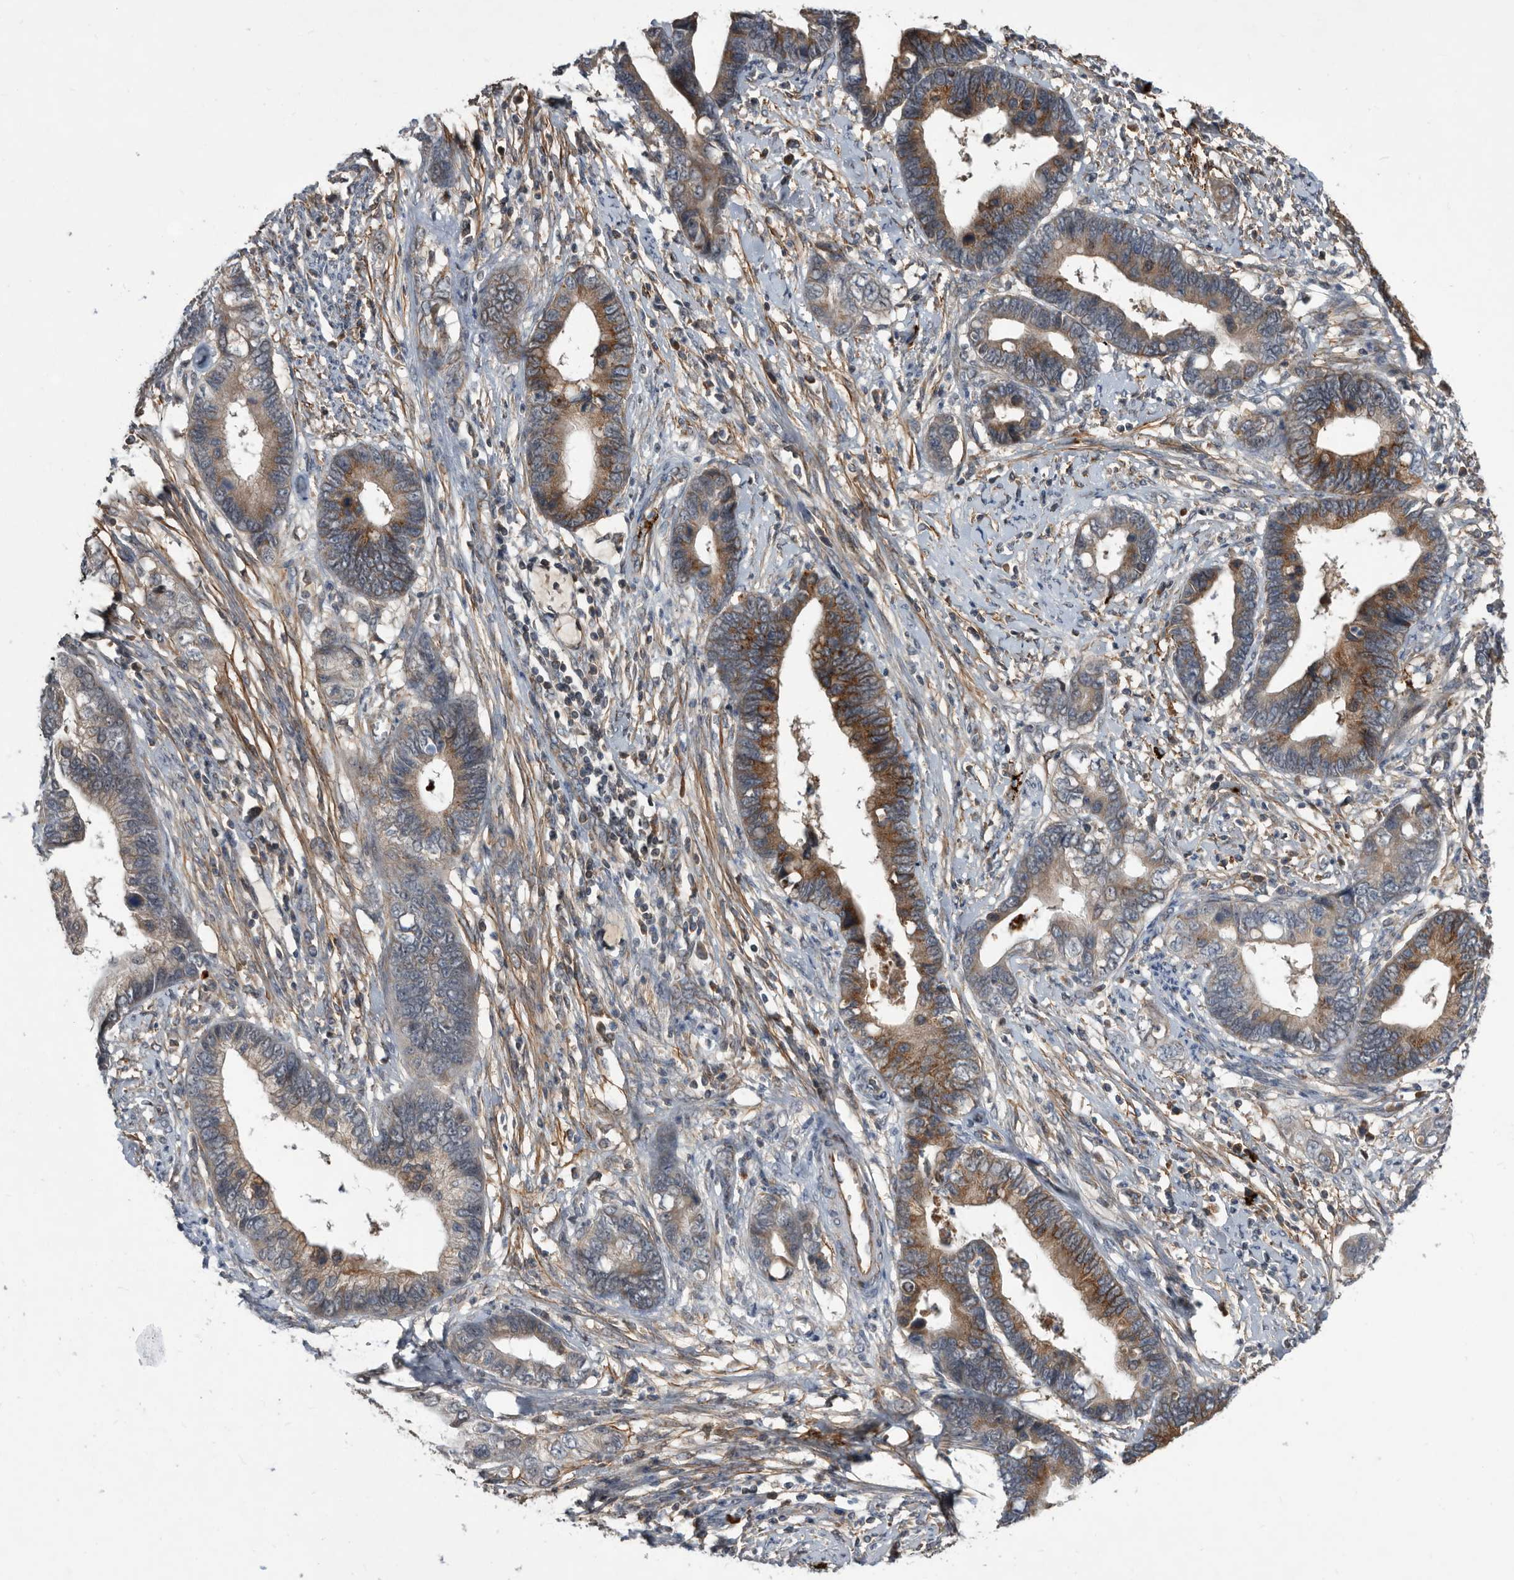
{"staining": {"intensity": "moderate", "quantity": ">75%", "location": "cytoplasmic/membranous"}, "tissue": "cervical cancer", "cell_type": "Tumor cells", "image_type": "cancer", "snomed": [{"axis": "morphology", "description": "Adenocarcinoma, NOS"}, {"axis": "topography", "description": "Cervix"}], "caption": "This micrograph reveals cervical cancer stained with immunohistochemistry (IHC) to label a protein in brown. The cytoplasmic/membranous of tumor cells show moderate positivity for the protein. Nuclei are counter-stained blue.", "gene": "PI15", "patient": {"sex": "female", "age": 44}}